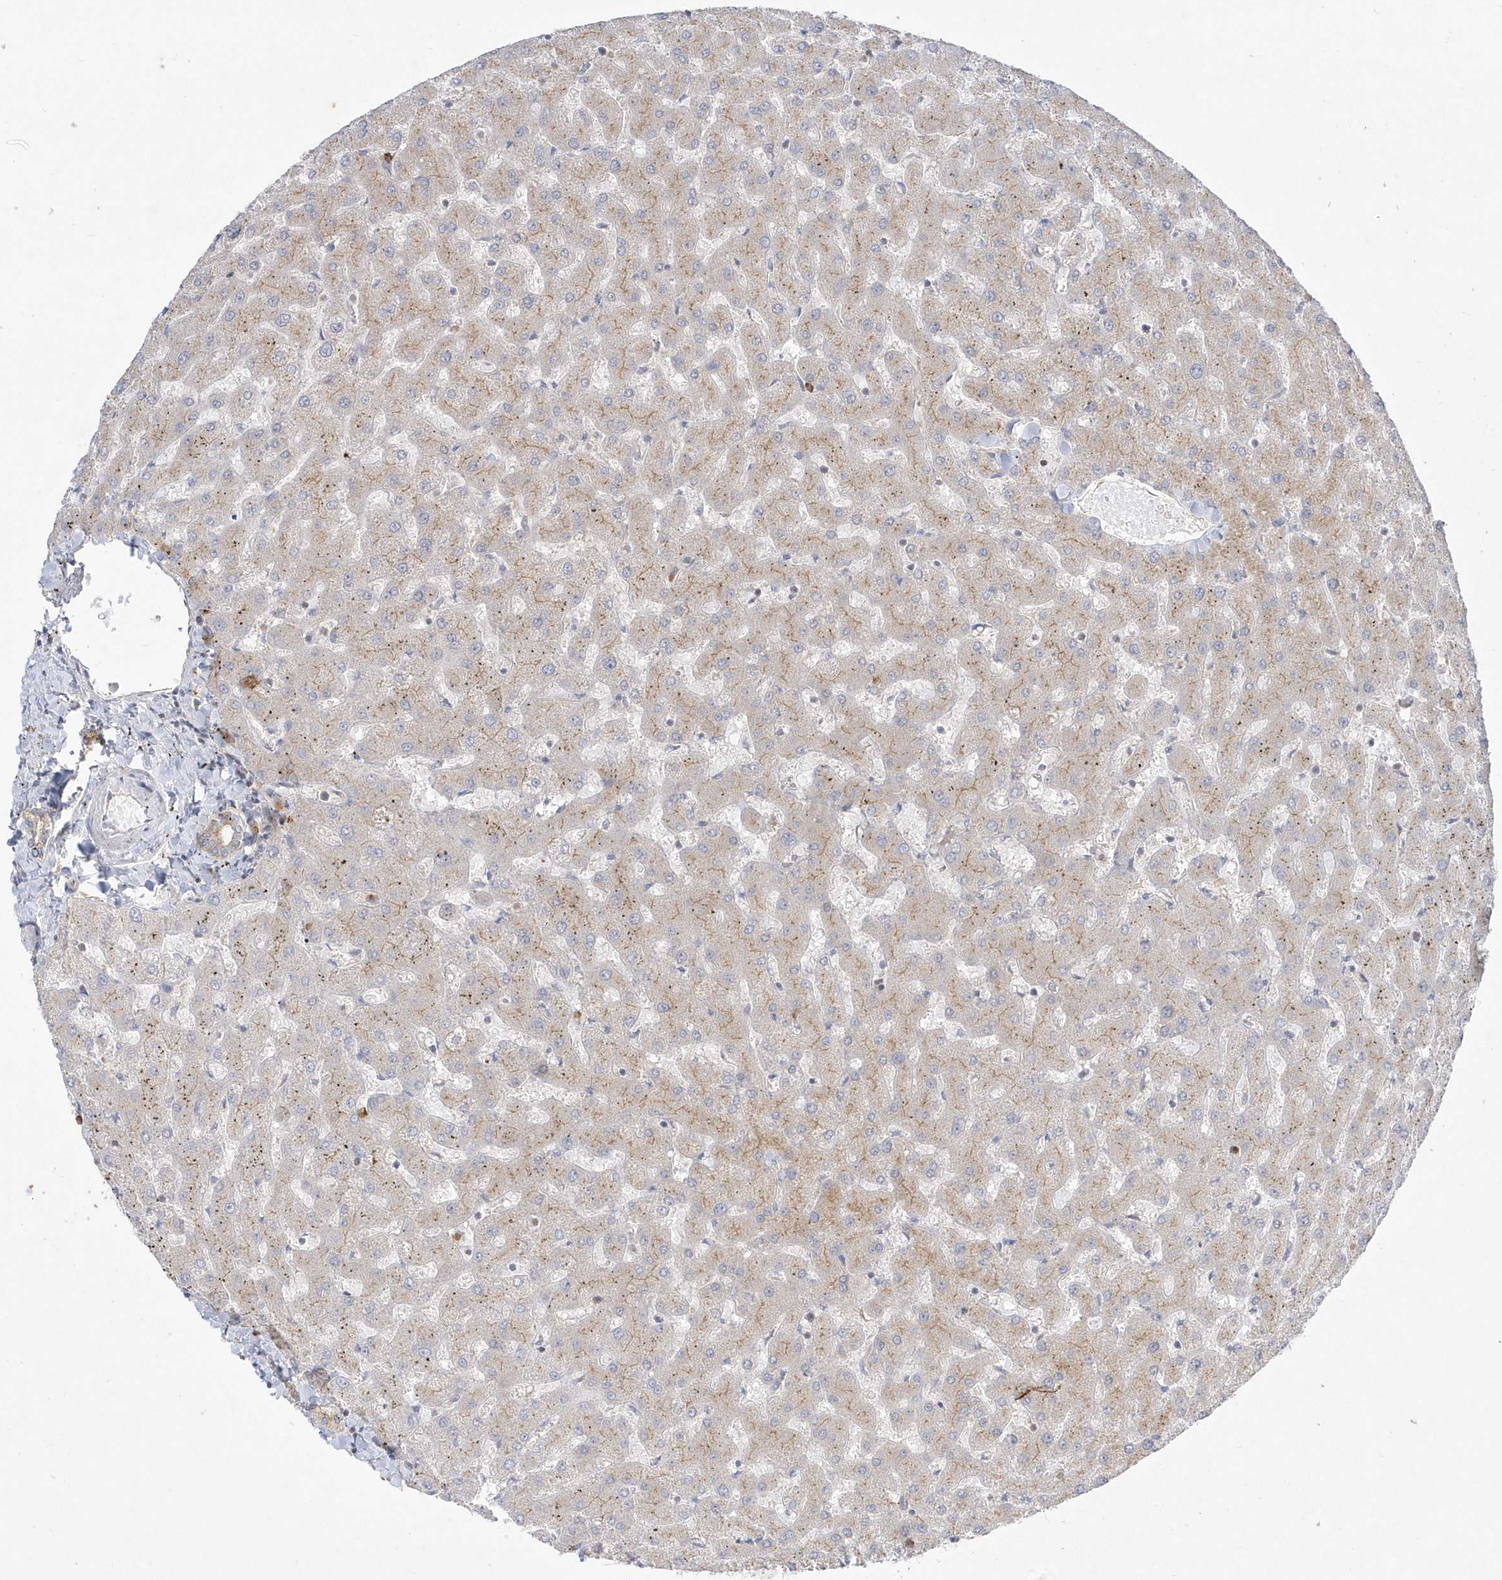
{"staining": {"intensity": "moderate", "quantity": ">75%", "location": "cytoplasmic/membranous"}, "tissue": "liver", "cell_type": "Cholangiocytes", "image_type": "normal", "snomed": [{"axis": "morphology", "description": "Normal tissue, NOS"}, {"axis": "topography", "description": "Liver"}], "caption": "Protein expression analysis of unremarkable human liver reveals moderate cytoplasmic/membranous positivity in about >75% of cholangiocytes.", "gene": "DNAJC18", "patient": {"sex": "female", "age": 63}}